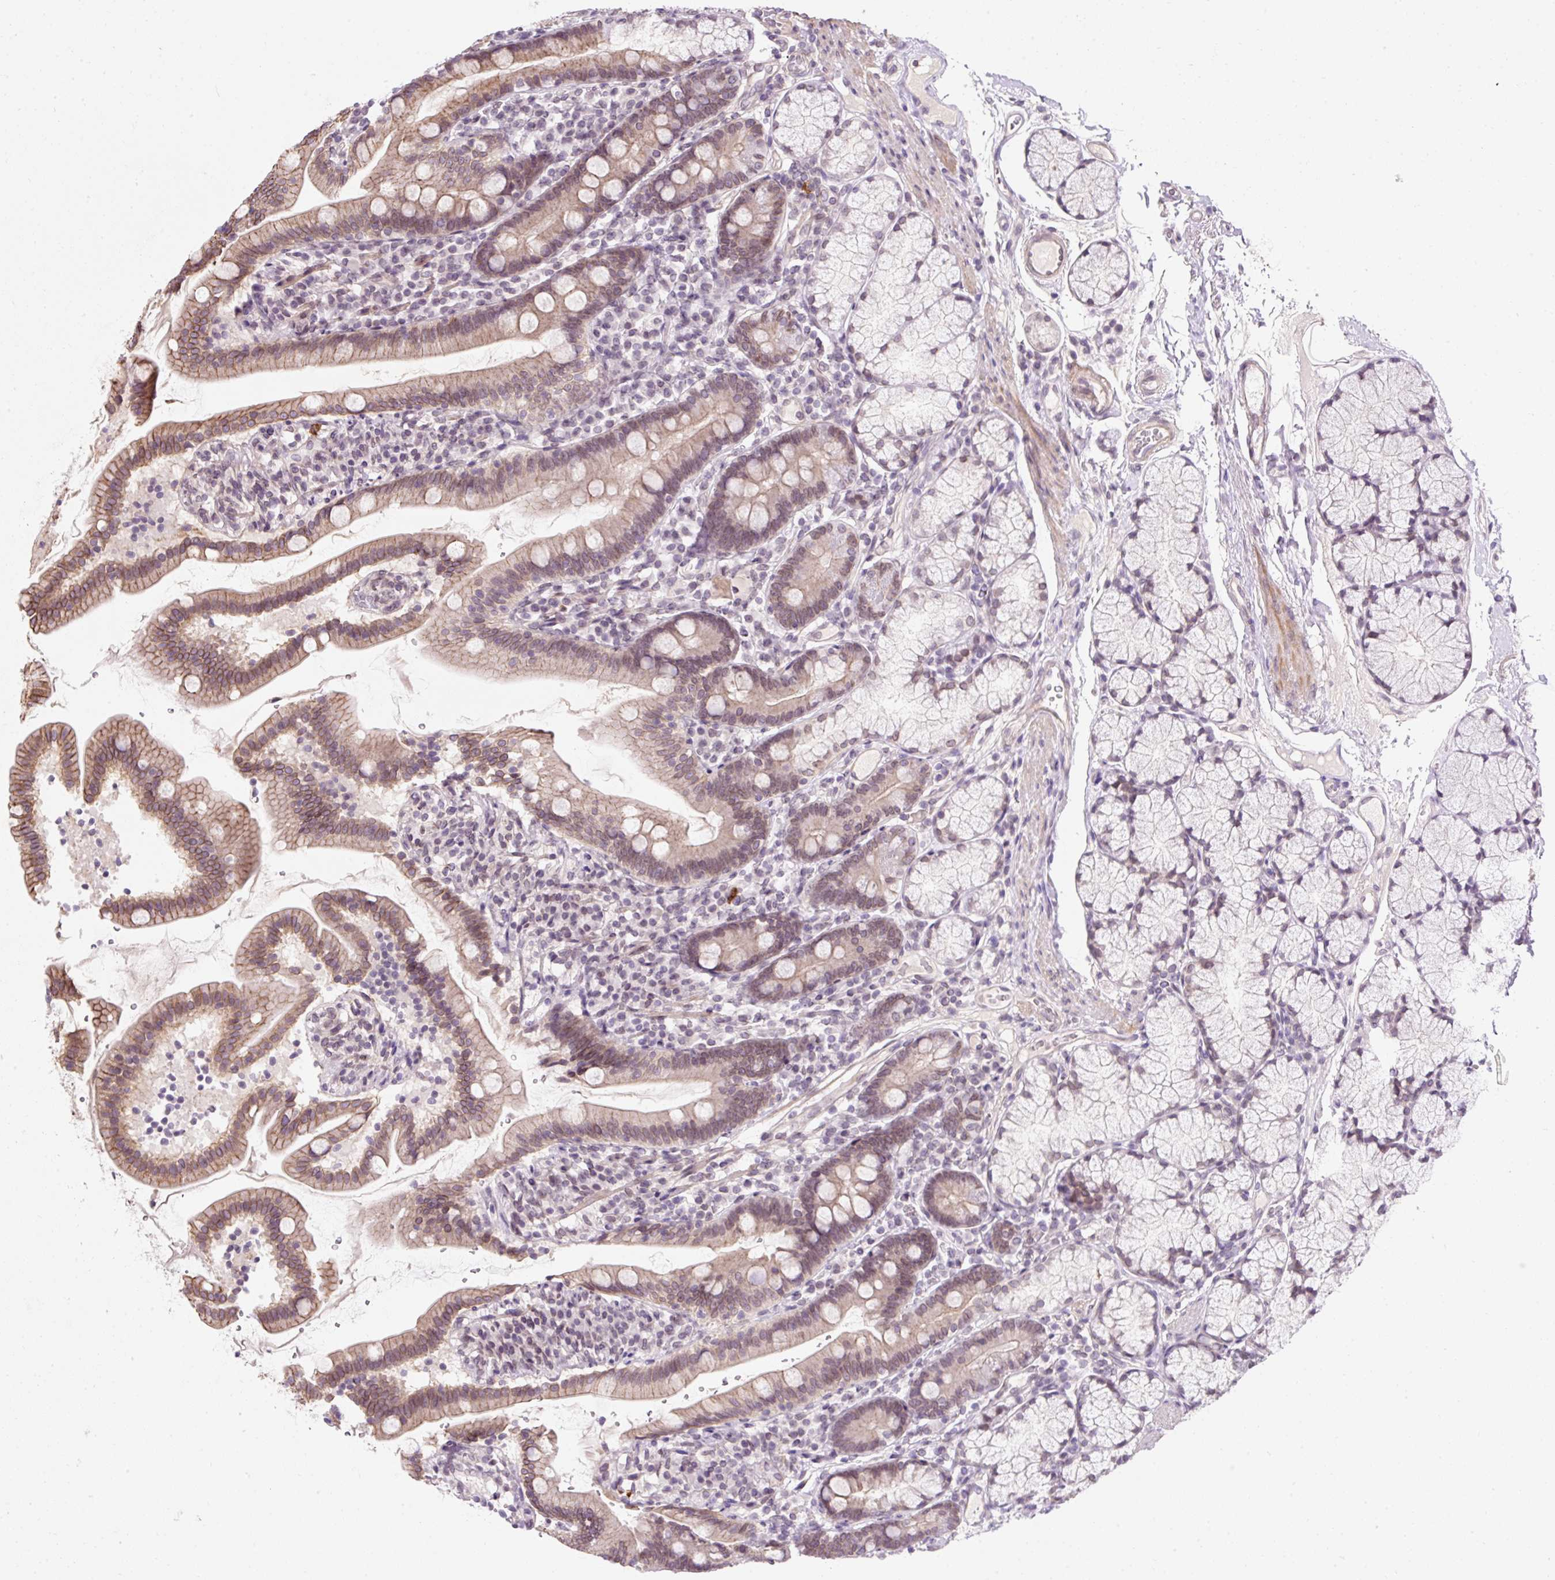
{"staining": {"intensity": "moderate", "quantity": ">75%", "location": "cytoplasmic/membranous,nuclear"}, "tissue": "duodenum", "cell_type": "Glandular cells", "image_type": "normal", "snomed": [{"axis": "morphology", "description": "Normal tissue, NOS"}, {"axis": "topography", "description": "Duodenum"}], "caption": "Protein staining of unremarkable duodenum shows moderate cytoplasmic/membranous,nuclear positivity in about >75% of glandular cells.", "gene": "ZNF610", "patient": {"sex": "female", "age": 67}}